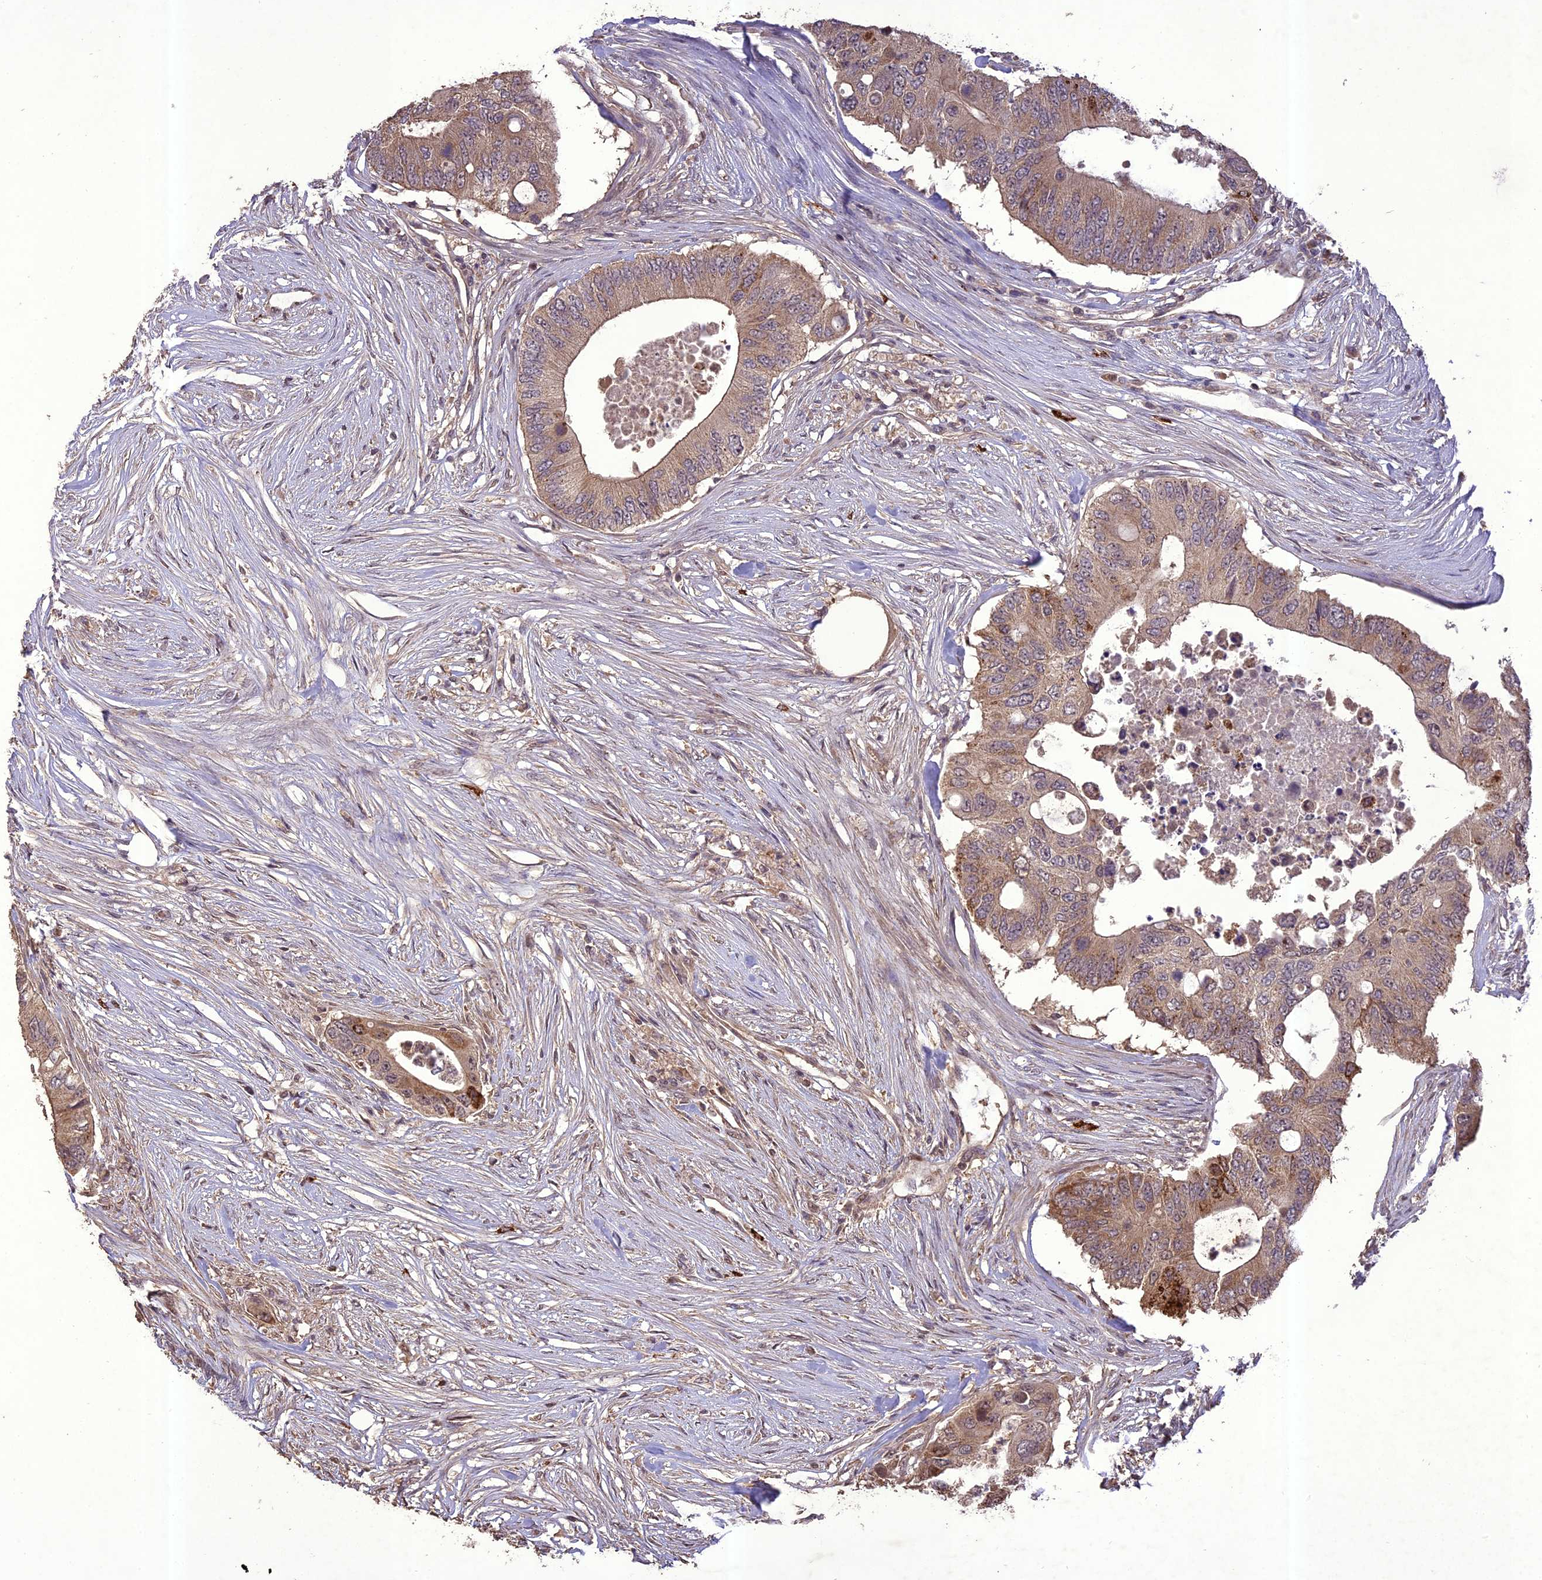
{"staining": {"intensity": "moderate", "quantity": "25%-75%", "location": "cytoplasmic/membranous"}, "tissue": "colorectal cancer", "cell_type": "Tumor cells", "image_type": "cancer", "snomed": [{"axis": "morphology", "description": "Adenocarcinoma, NOS"}, {"axis": "topography", "description": "Colon"}], "caption": "Adenocarcinoma (colorectal) stained with immunohistochemistry displays moderate cytoplasmic/membranous positivity in approximately 25%-75% of tumor cells. (DAB (3,3'-diaminobenzidine) = brown stain, brightfield microscopy at high magnification).", "gene": "TIGD7", "patient": {"sex": "male", "age": 71}}